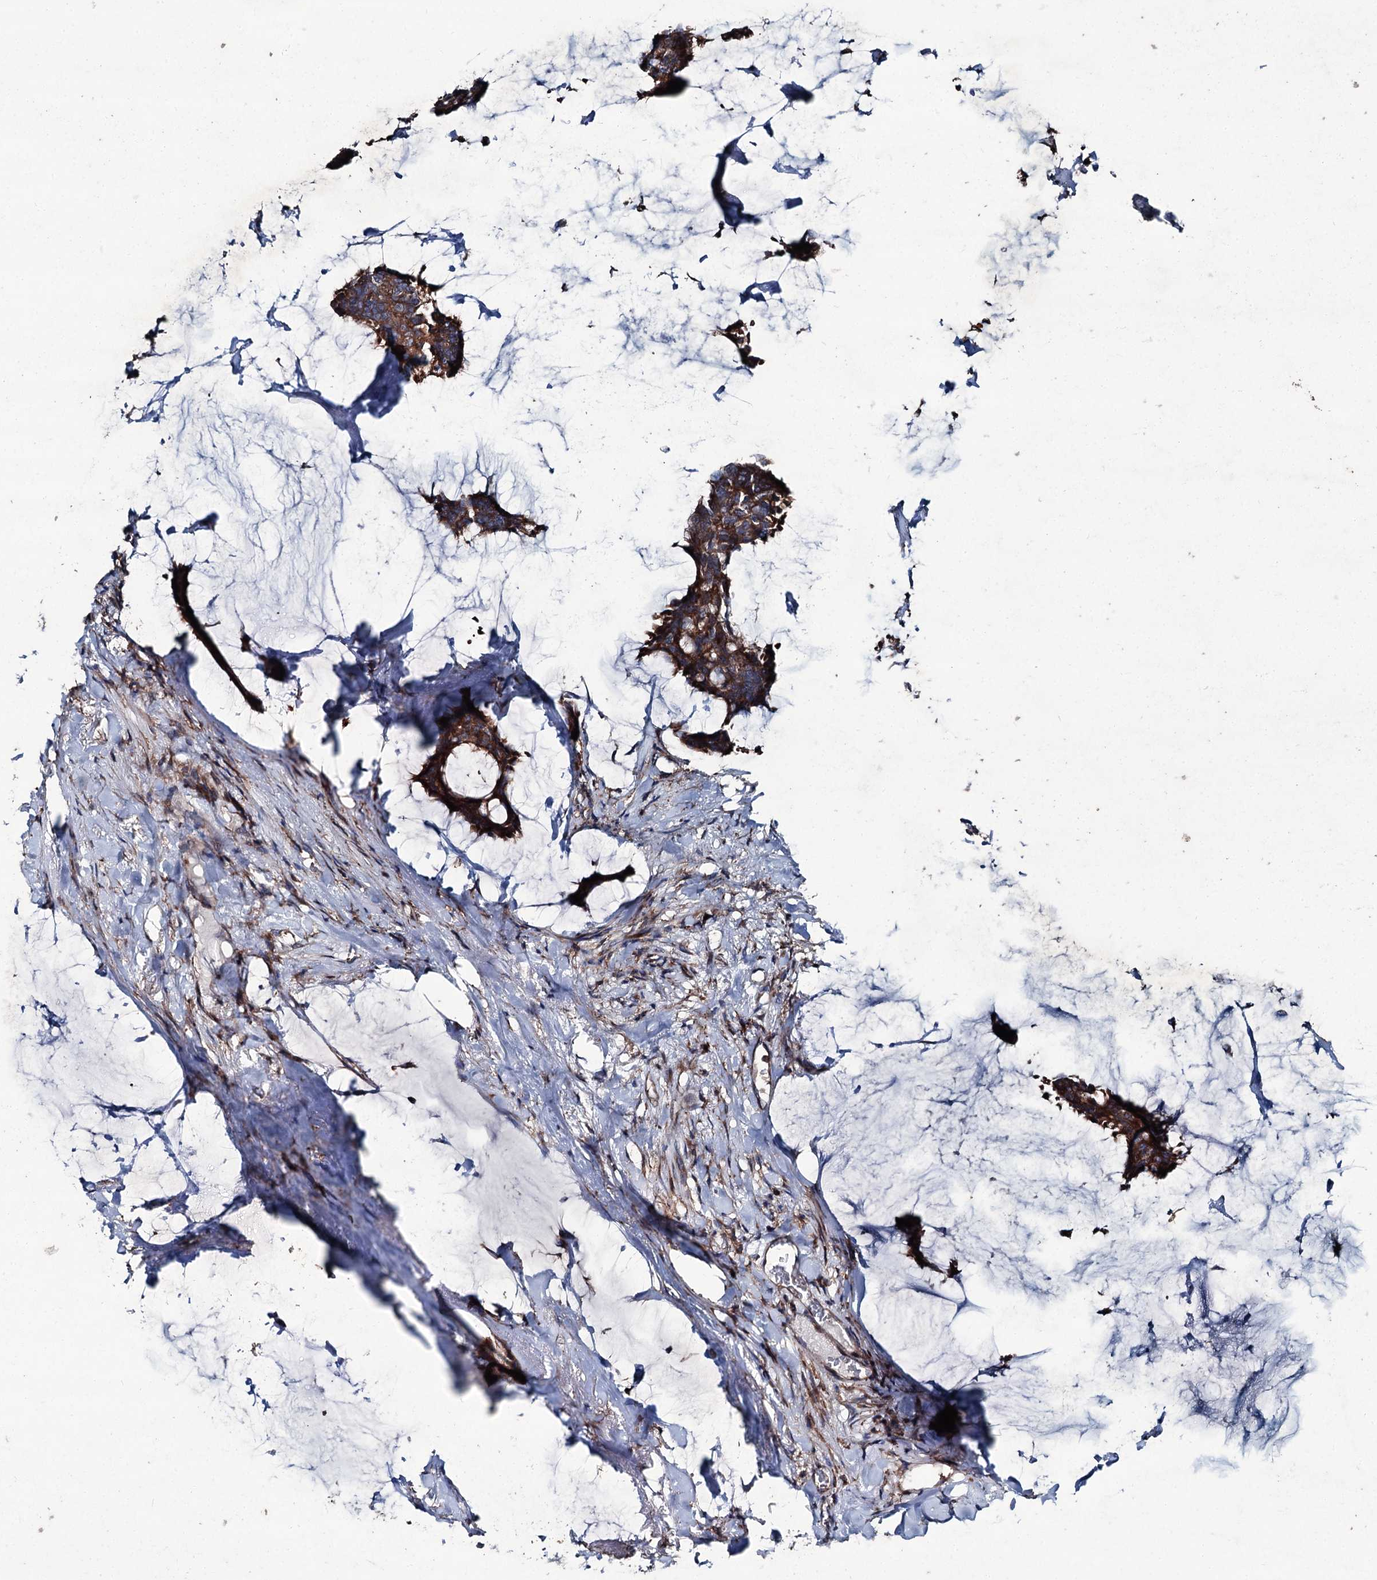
{"staining": {"intensity": "strong", "quantity": ">75%", "location": "cytoplasmic/membranous"}, "tissue": "breast cancer", "cell_type": "Tumor cells", "image_type": "cancer", "snomed": [{"axis": "morphology", "description": "Duct carcinoma"}, {"axis": "topography", "description": "Breast"}], "caption": "Protein expression analysis of human breast cancer reveals strong cytoplasmic/membranous staining in approximately >75% of tumor cells. (Brightfield microscopy of DAB IHC at high magnification).", "gene": "RUFY1", "patient": {"sex": "female", "age": 93}}